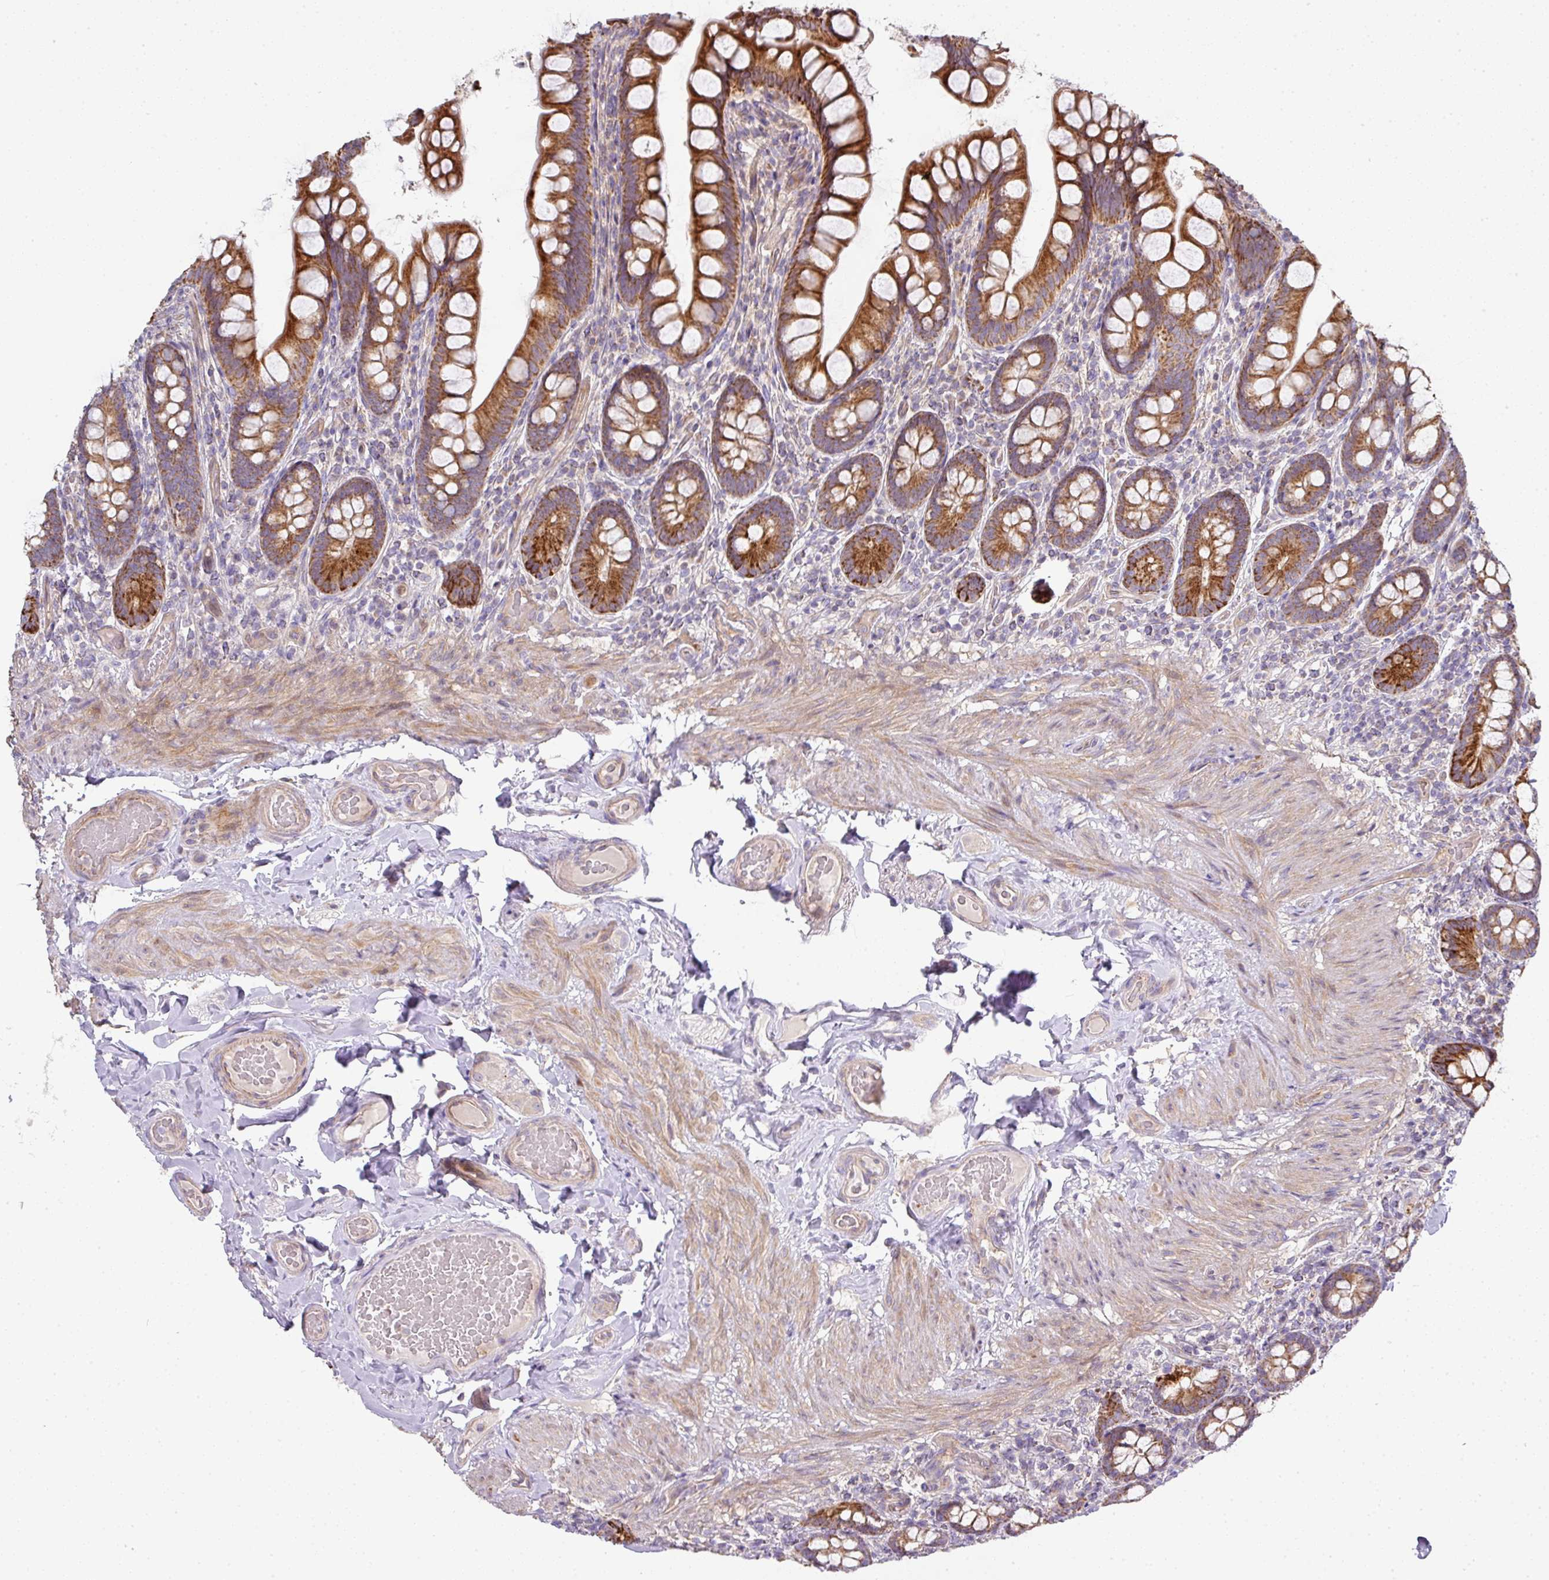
{"staining": {"intensity": "strong", "quantity": ">75%", "location": "cytoplasmic/membranous"}, "tissue": "small intestine", "cell_type": "Glandular cells", "image_type": "normal", "snomed": [{"axis": "morphology", "description": "Normal tissue, NOS"}, {"axis": "topography", "description": "Small intestine"}], "caption": "Protein staining of normal small intestine displays strong cytoplasmic/membranous expression in about >75% of glandular cells.", "gene": "STK35", "patient": {"sex": "male", "age": 70}}